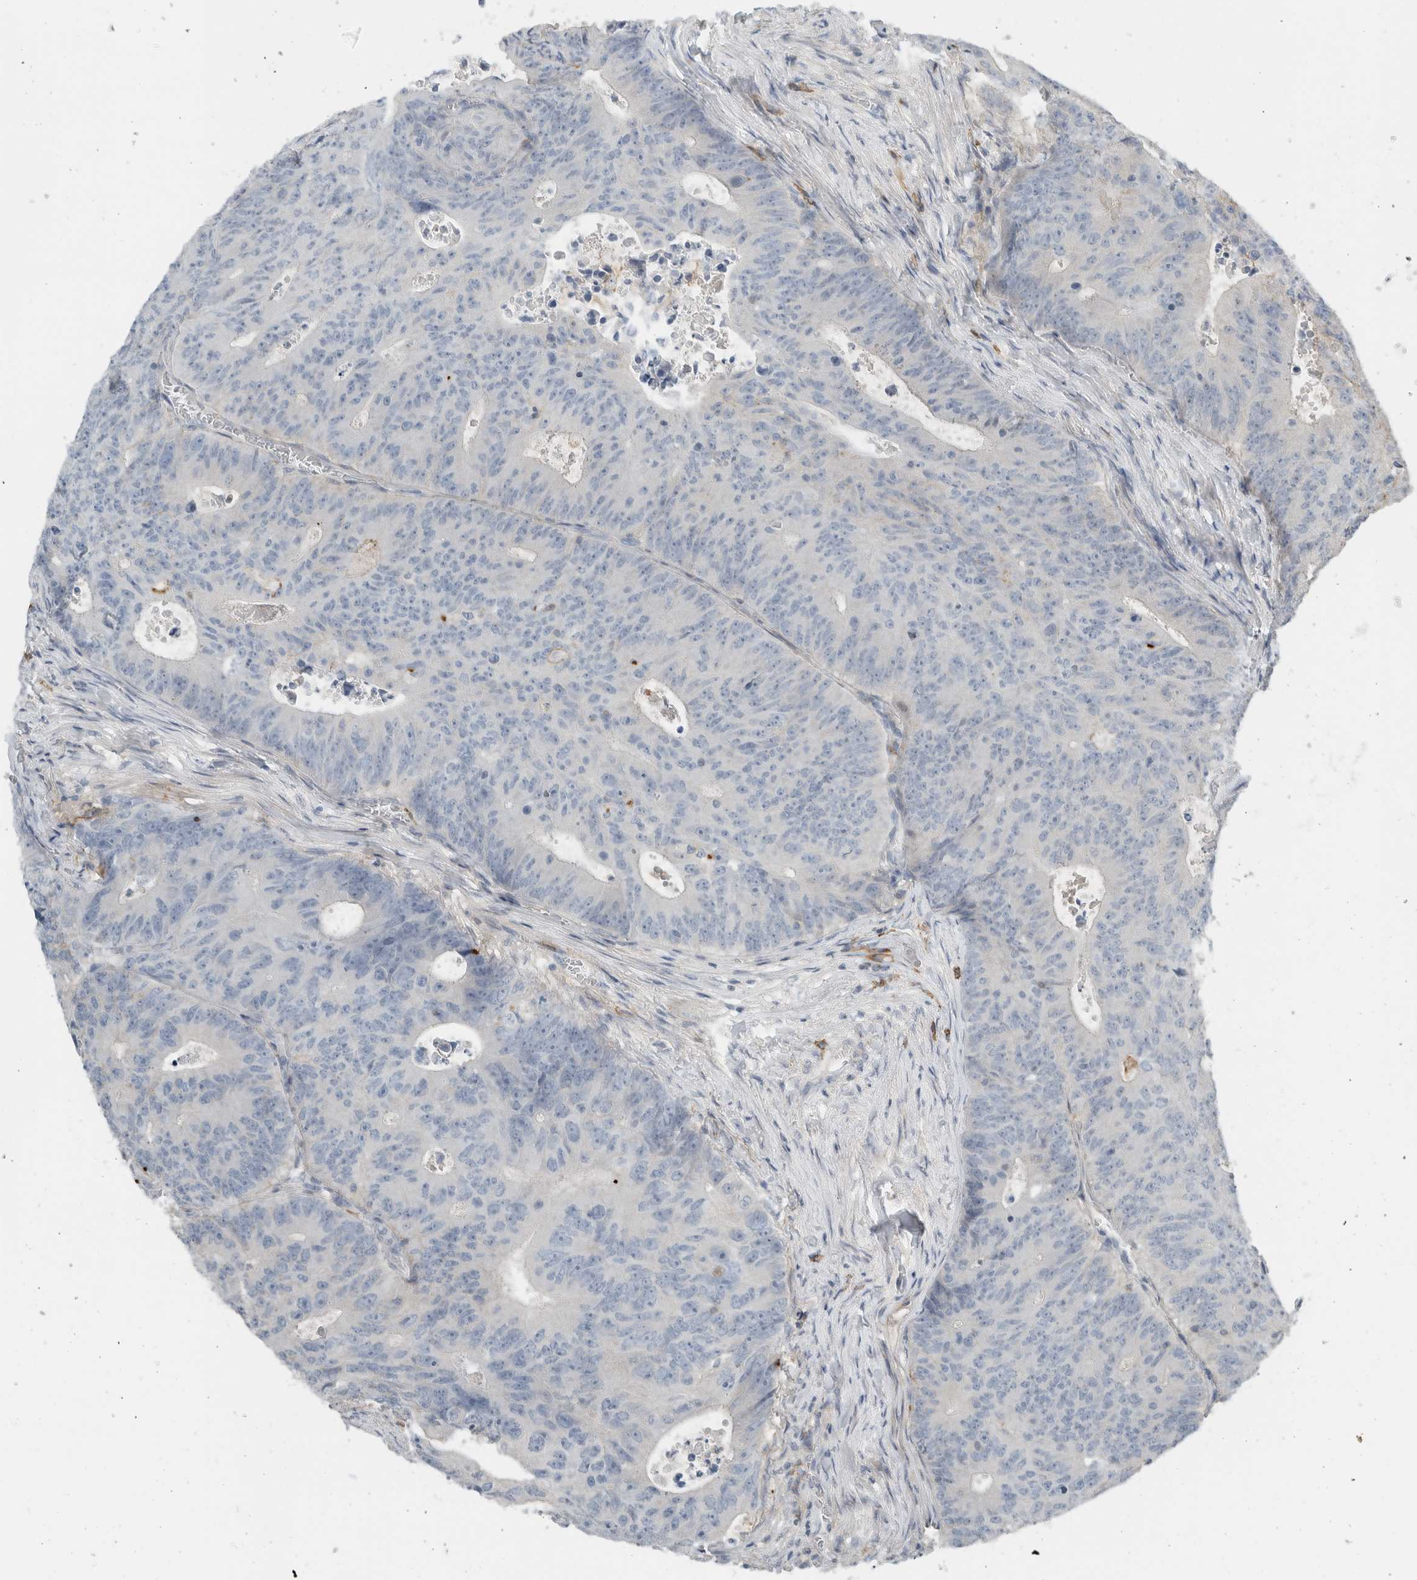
{"staining": {"intensity": "negative", "quantity": "none", "location": "none"}, "tissue": "colorectal cancer", "cell_type": "Tumor cells", "image_type": "cancer", "snomed": [{"axis": "morphology", "description": "Adenocarcinoma, NOS"}, {"axis": "topography", "description": "Colon"}], "caption": "This is a histopathology image of immunohistochemistry (IHC) staining of colorectal cancer (adenocarcinoma), which shows no expression in tumor cells. The staining was performed using DAB to visualize the protein expression in brown, while the nuclei were stained in blue with hematoxylin (Magnification: 20x).", "gene": "ERCC6L2", "patient": {"sex": "male", "age": 87}}